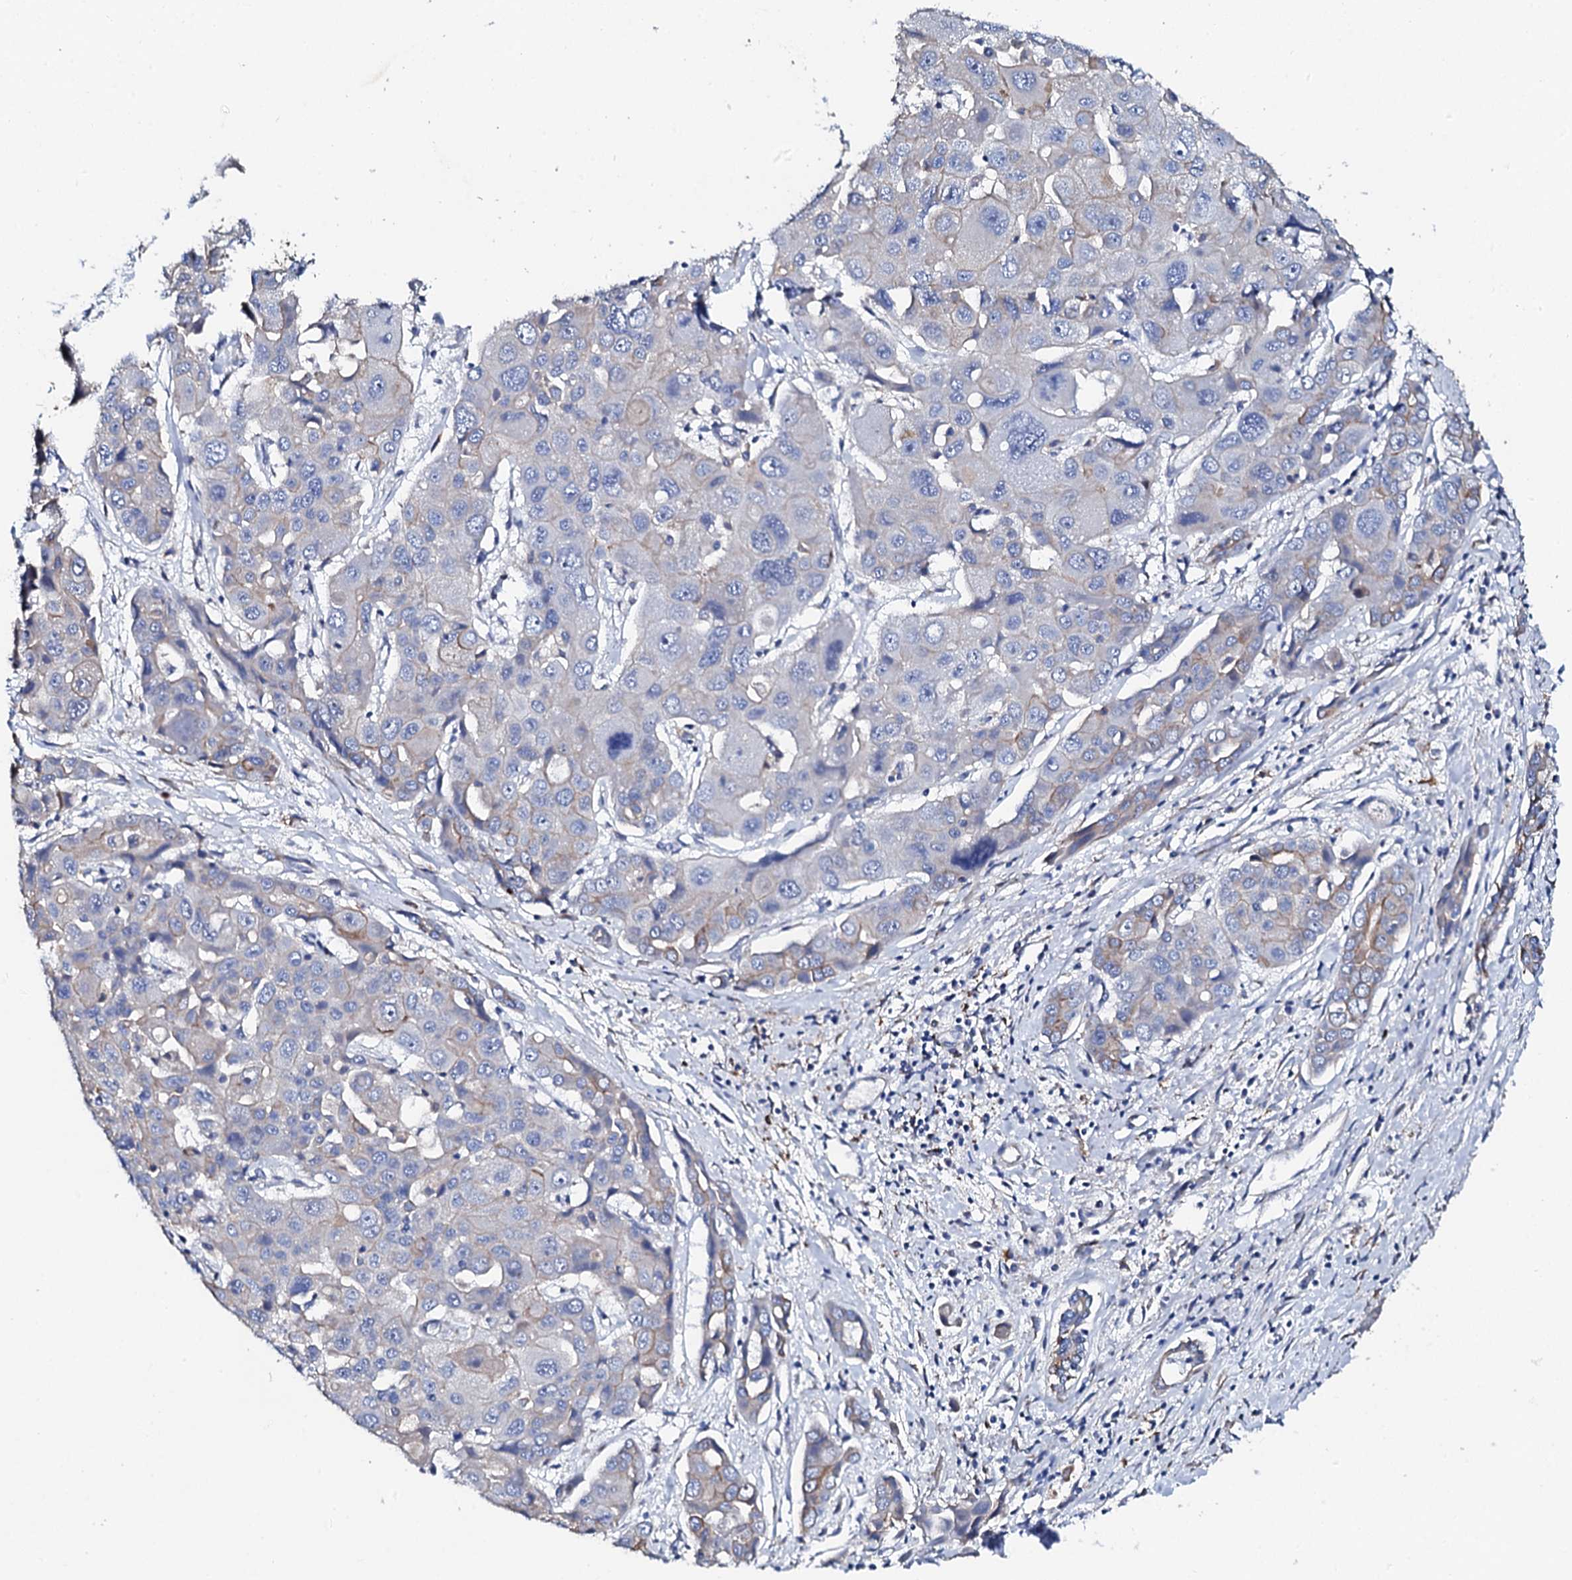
{"staining": {"intensity": "negative", "quantity": "none", "location": "none"}, "tissue": "liver cancer", "cell_type": "Tumor cells", "image_type": "cancer", "snomed": [{"axis": "morphology", "description": "Cholangiocarcinoma"}, {"axis": "topography", "description": "Liver"}], "caption": "Human cholangiocarcinoma (liver) stained for a protein using IHC shows no expression in tumor cells.", "gene": "KLHL32", "patient": {"sex": "male", "age": 67}}